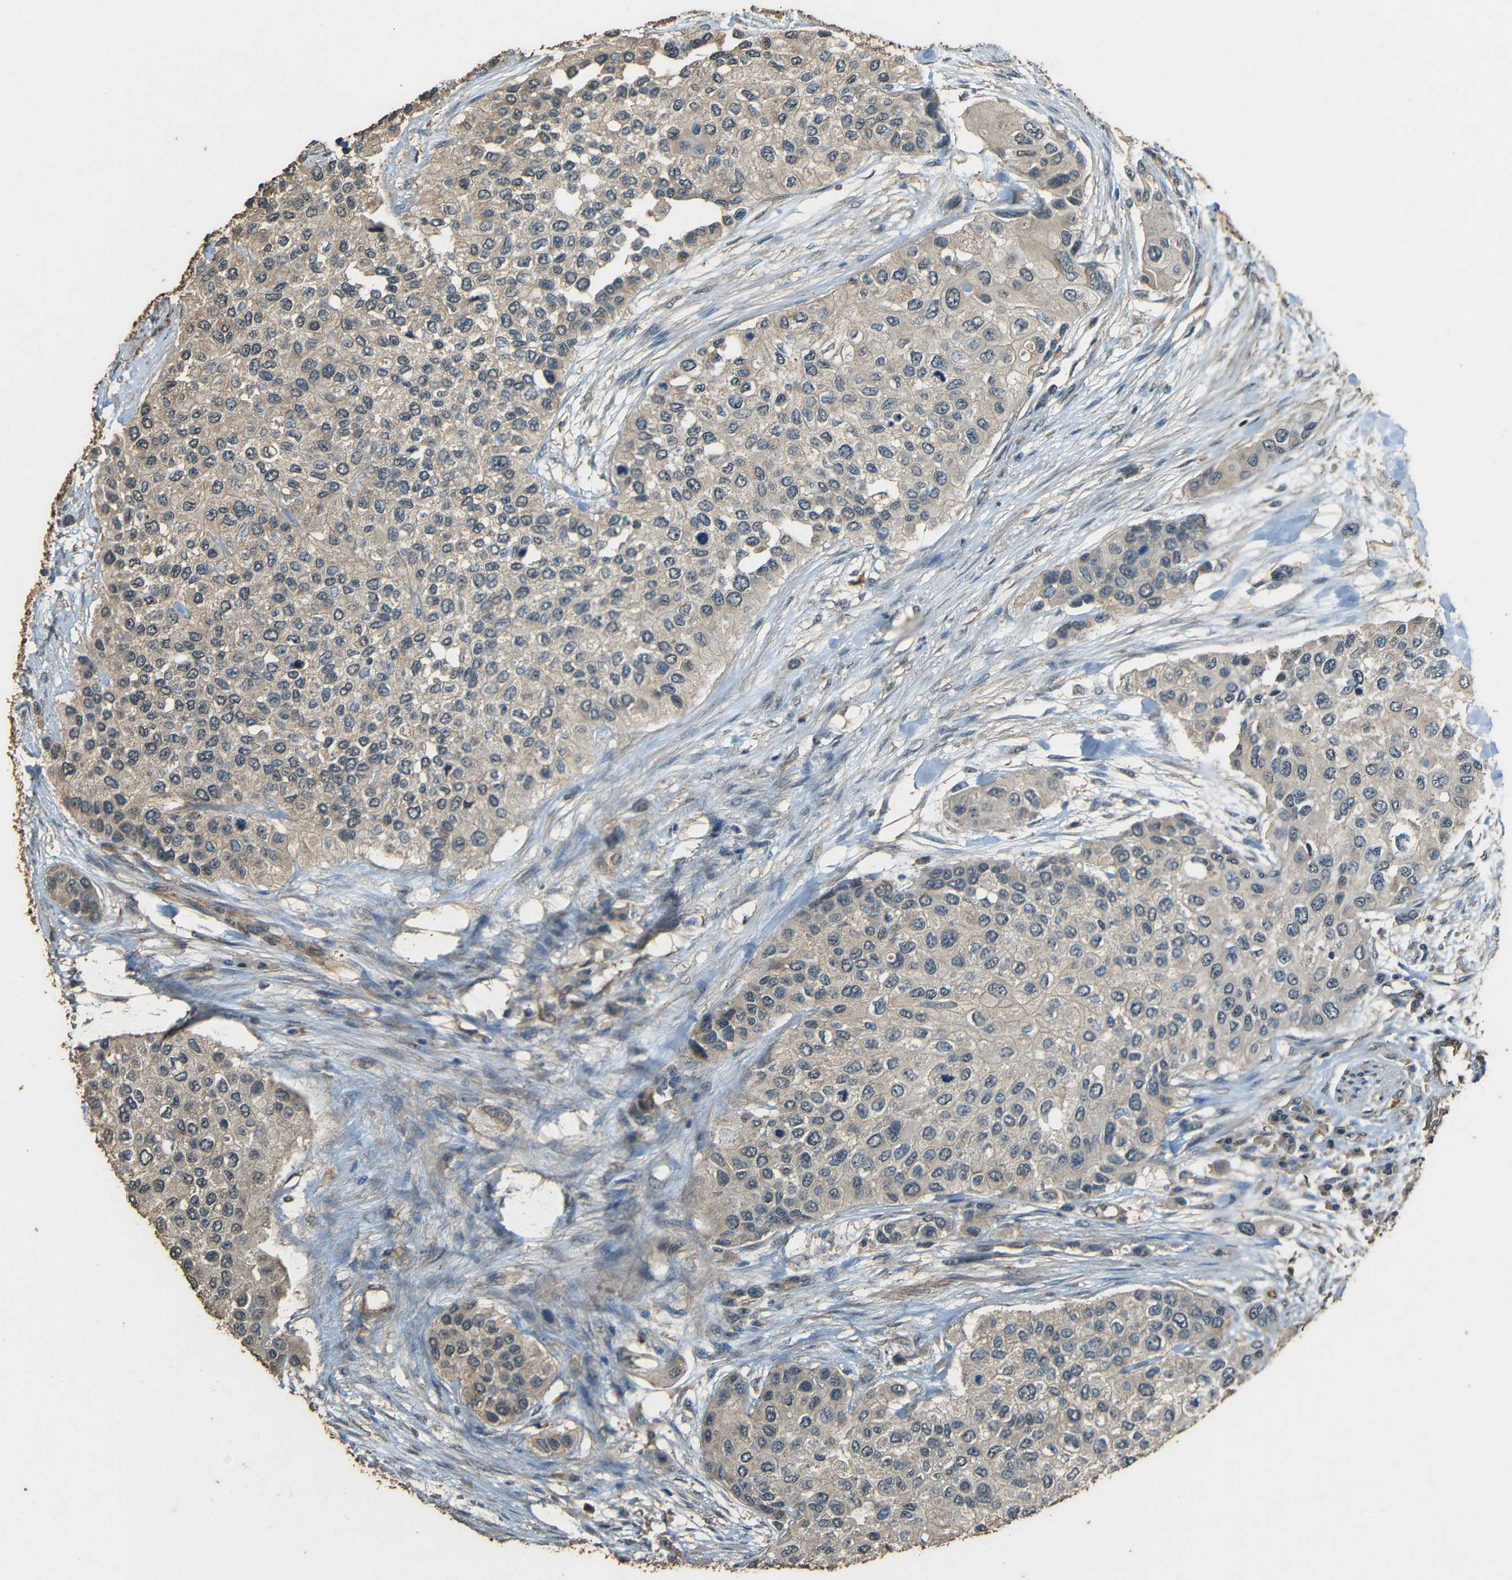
{"staining": {"intensity": "weak", "quantity": "25%-75%", "location": "cytoplasmic/membranous"}, "tissue": "urothelial cancer", "cell_type": "Tumor cells", "image_type": "cancer", "snomed": [{"axis": "morphology", "description": "Urothelial carcinoma, High grade"}, {"axis": "topography", "description": "Urinary bladder"}], "caption": "Human urothelial cancer stained with a brown dye exhibits weak cytoplasmic/membranous positive staining in approximately 25%-75% of tumor cells.", "gene": "PDE5A", "patient": {"sex": "female", "age": 56}}